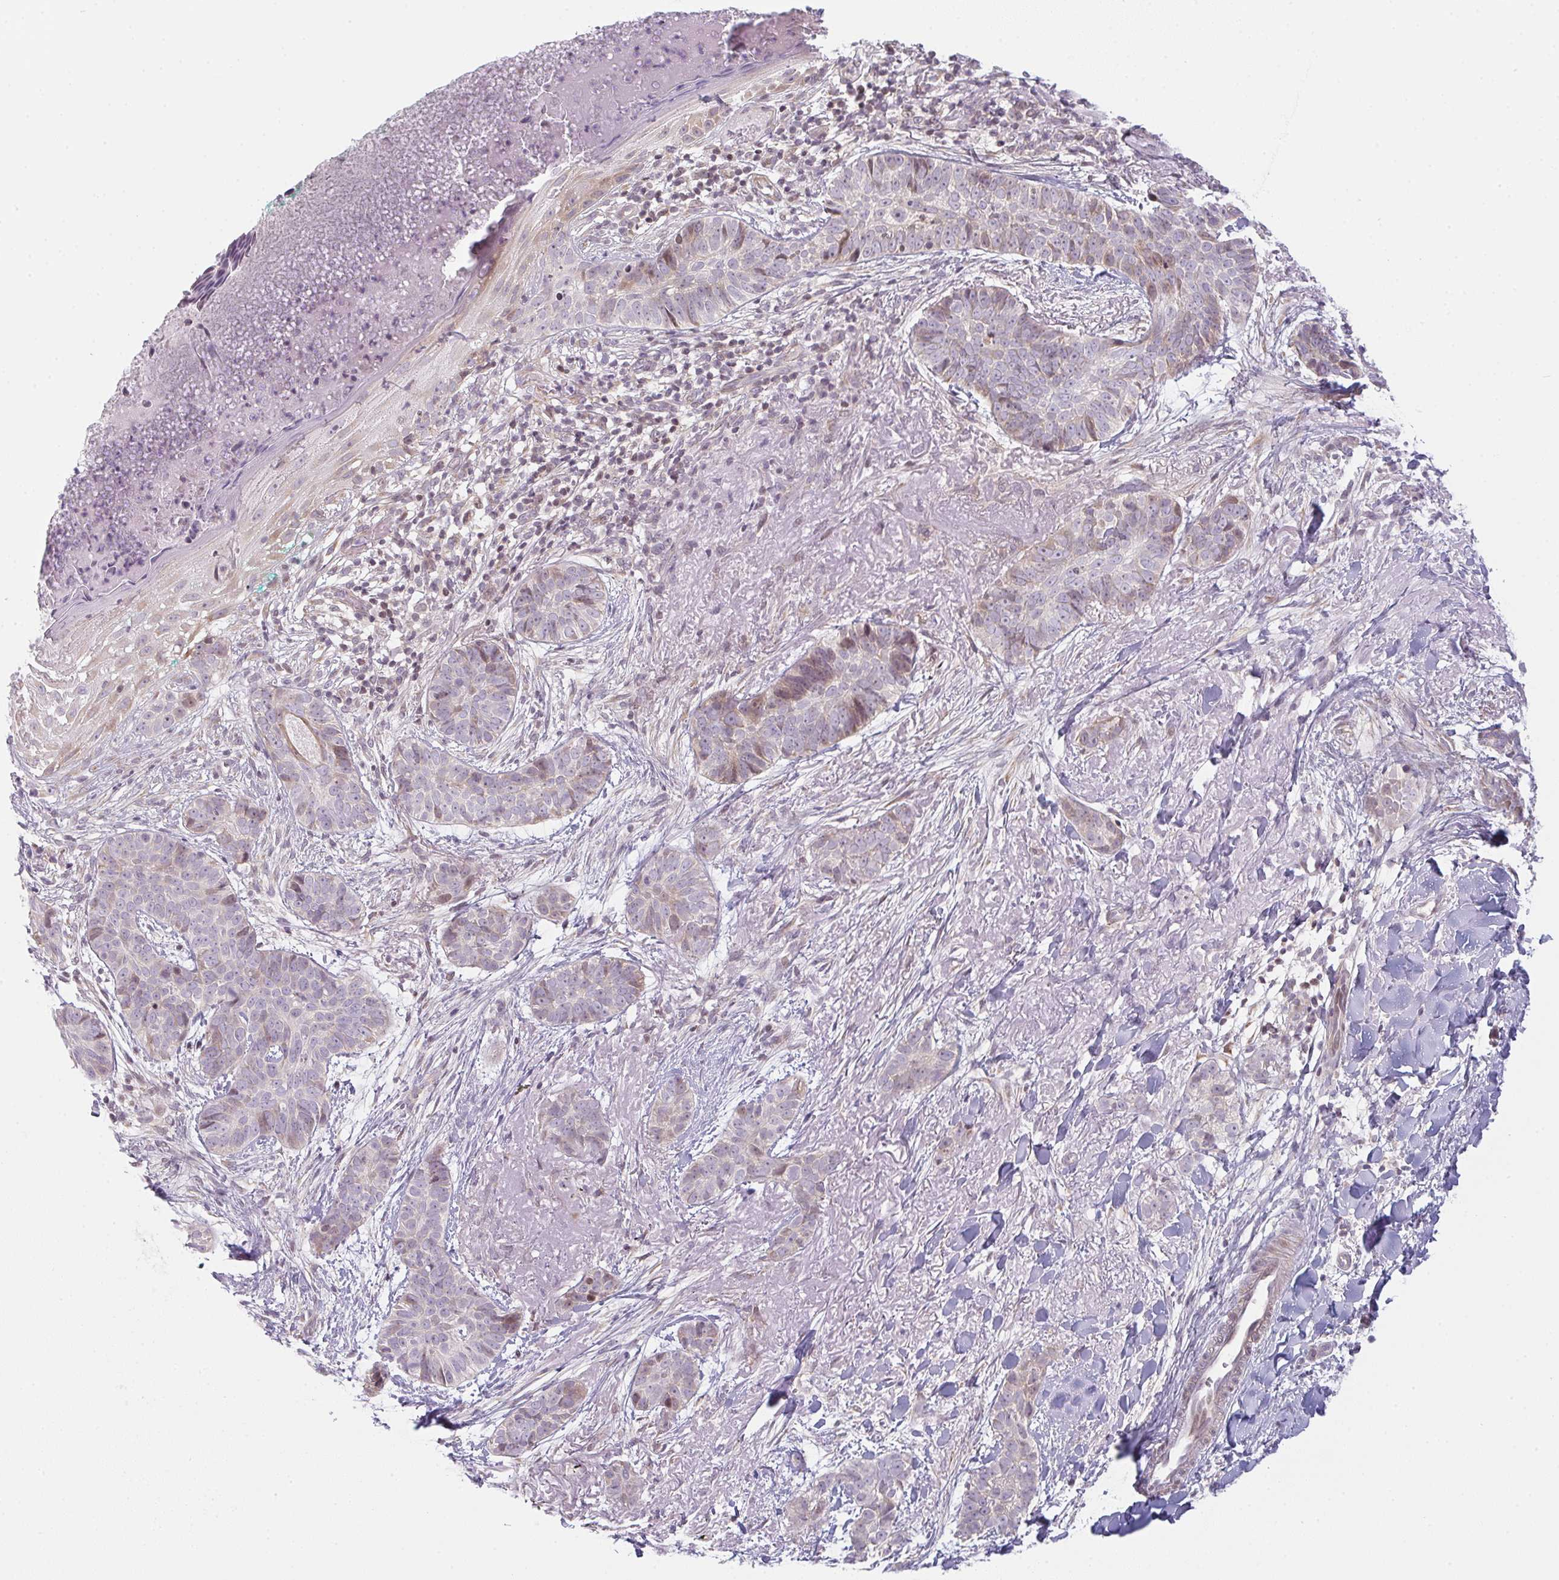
{"staining": {"intensity": "weak", "quantity": "25%-75%", "location": "cytoplasmic/membranous"}, "tissue": "skin cancer", "cell_type": "Tumor cells", "image_type": "cancer", "snomed": [{"axis": "morphology", "description": "Basal cell carcinoma"}, {"axis": "topography", "description": "Skin"}, {"axis": "topography", "description": "Skin of face"}, {"axis": "topography", "description": "Skin of nose"}], "caption": "Basal cell carcinoma (skin) stained with immunohistochemistry (IHC) displays weak cytoplasmic/membranous staining in about 25%-75% of tumor cells.", "gene": "TMEM237", "patient": {"sex": "female", "age": 86}}